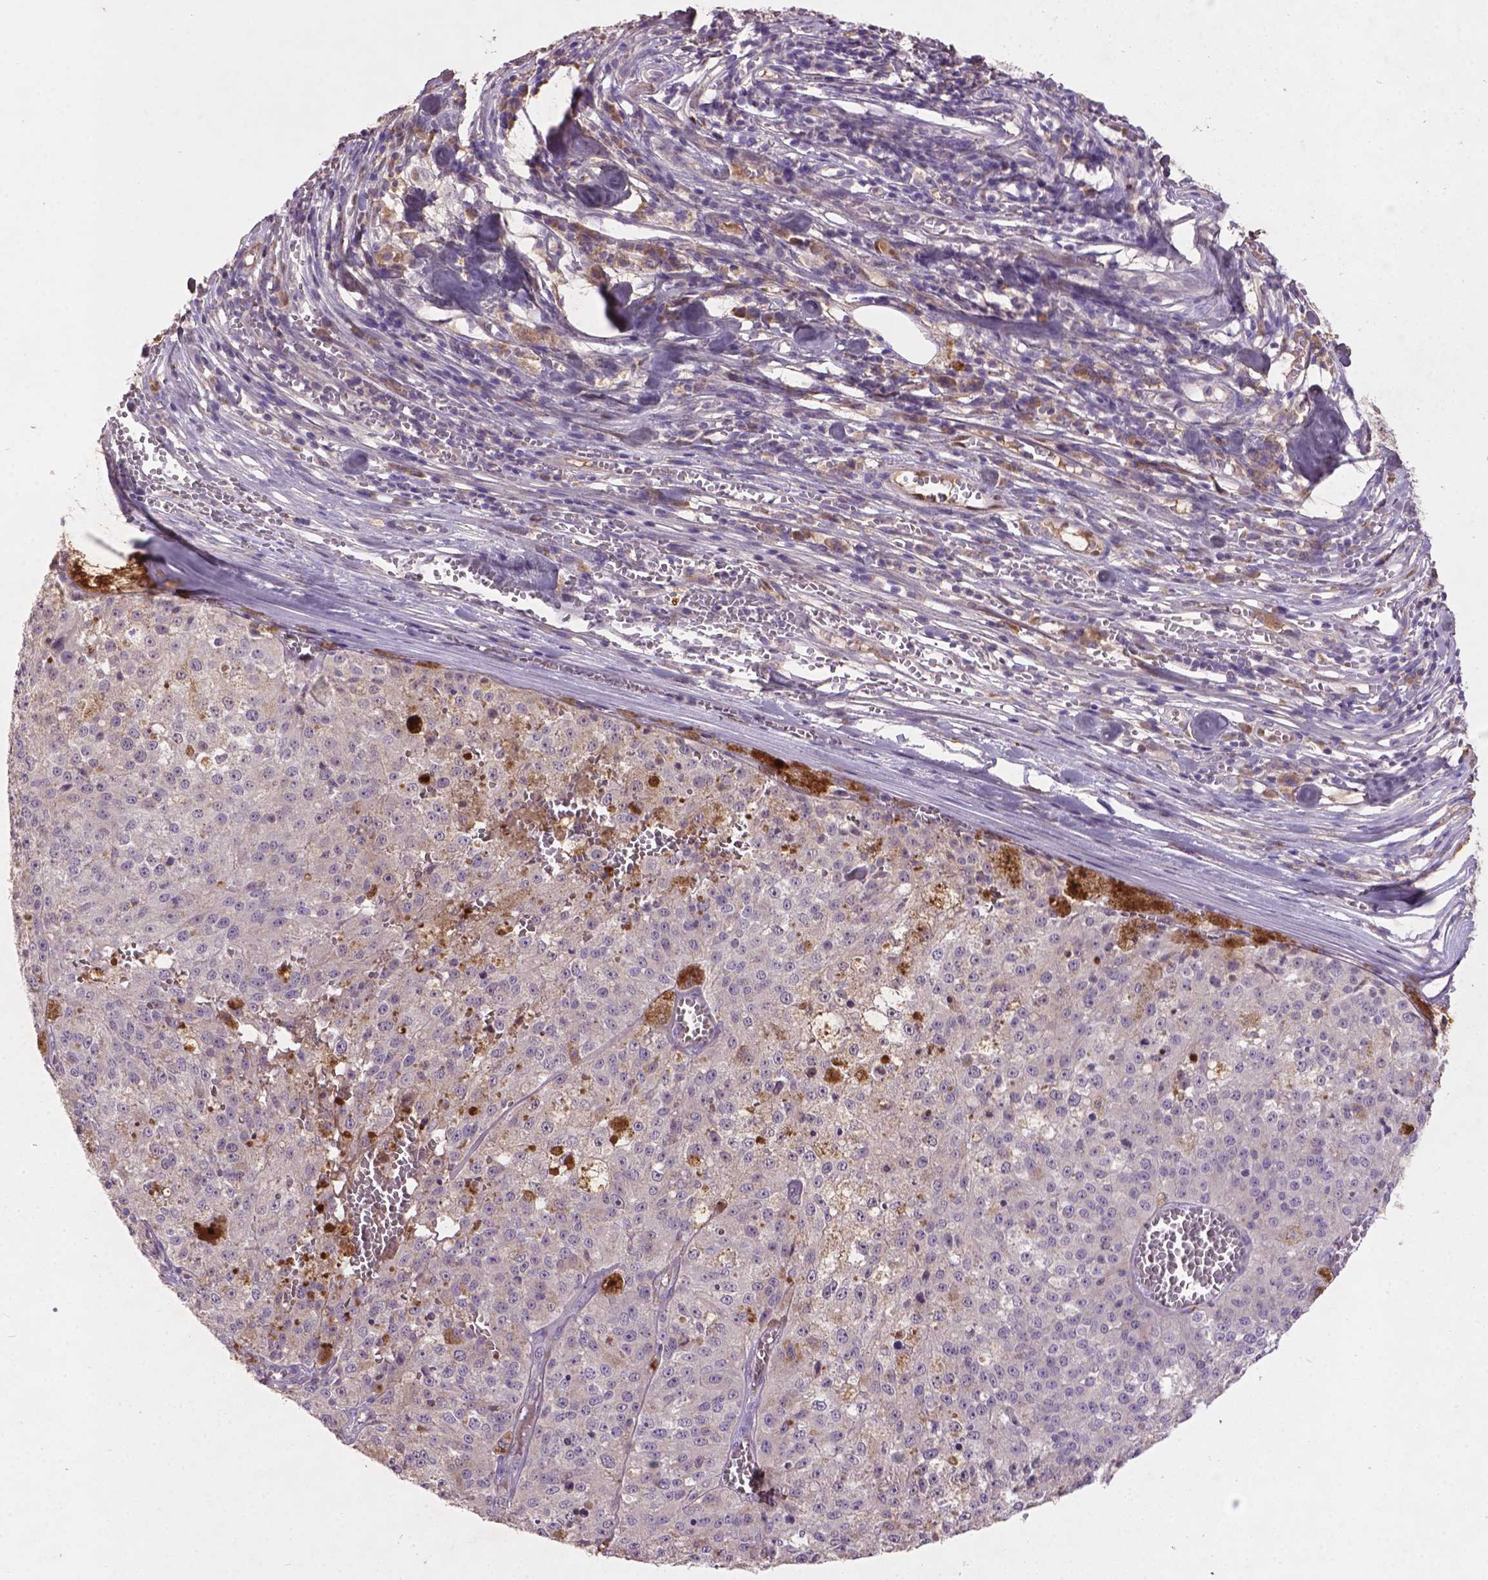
{"staining": {"intensity": "negative", "quantity": "none", "location": "none"}, "tissue": "melanoma", "cell_type": "Tumor cells", "image_type": "cancer", "snomed": [{"axis": "morphology", "description": "Malignant melanoma, Metastatic site"}, {"axis": "topography", "description": "Lymph node"}], "caption": "Histopathology image shows no protein staining in tumor cells of malignant melanoma (metastatic site) tissue.", "gene": "SOX17", "patient": {"sex": "female", "age": 64}}